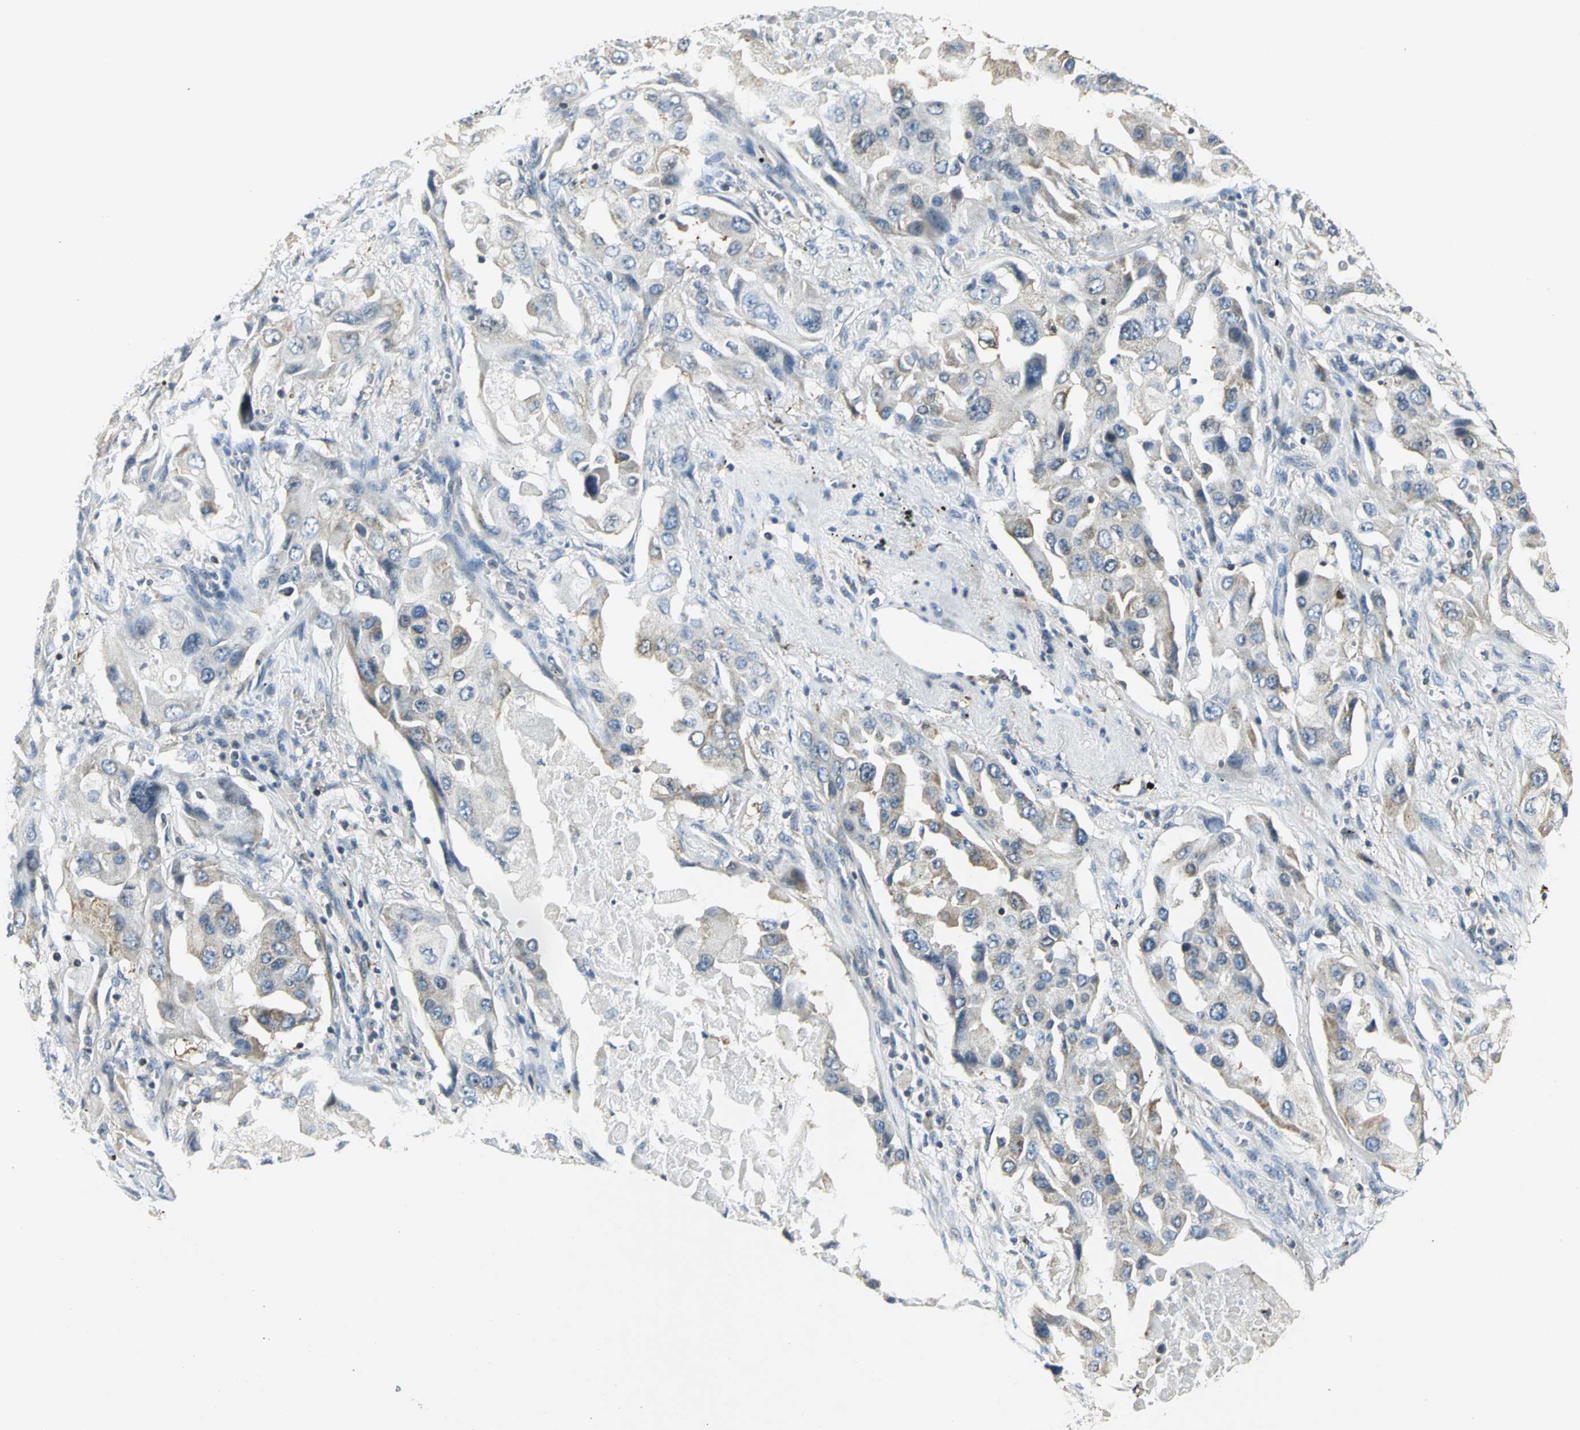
{"staining": {"intensity": "weak", "quantity": "25%-75%", "location": "cytoplasmic/membranous"}, "tissue": "lung cancer", "cell_type": "Tumor cells", "image_type": "cancer", "snomed": [{"axis": "morphology", "description": "Adenocarcinoma, NOS"}, {"axis": "topography", "description": "Lung"}], "caption": "IHC (DAB) staining of lung cancer exhibits weak cytoplasmic/membranous protein expression in about 25%-75% of tumor cells. Using DAB (3,3'-diaminobenzidine) (brown) and hematoxylin (blue) stains, captured at high magnification using brightfield microscopy.", "gene": "USP40", "patient": {"sex": "female", "age": 65}}